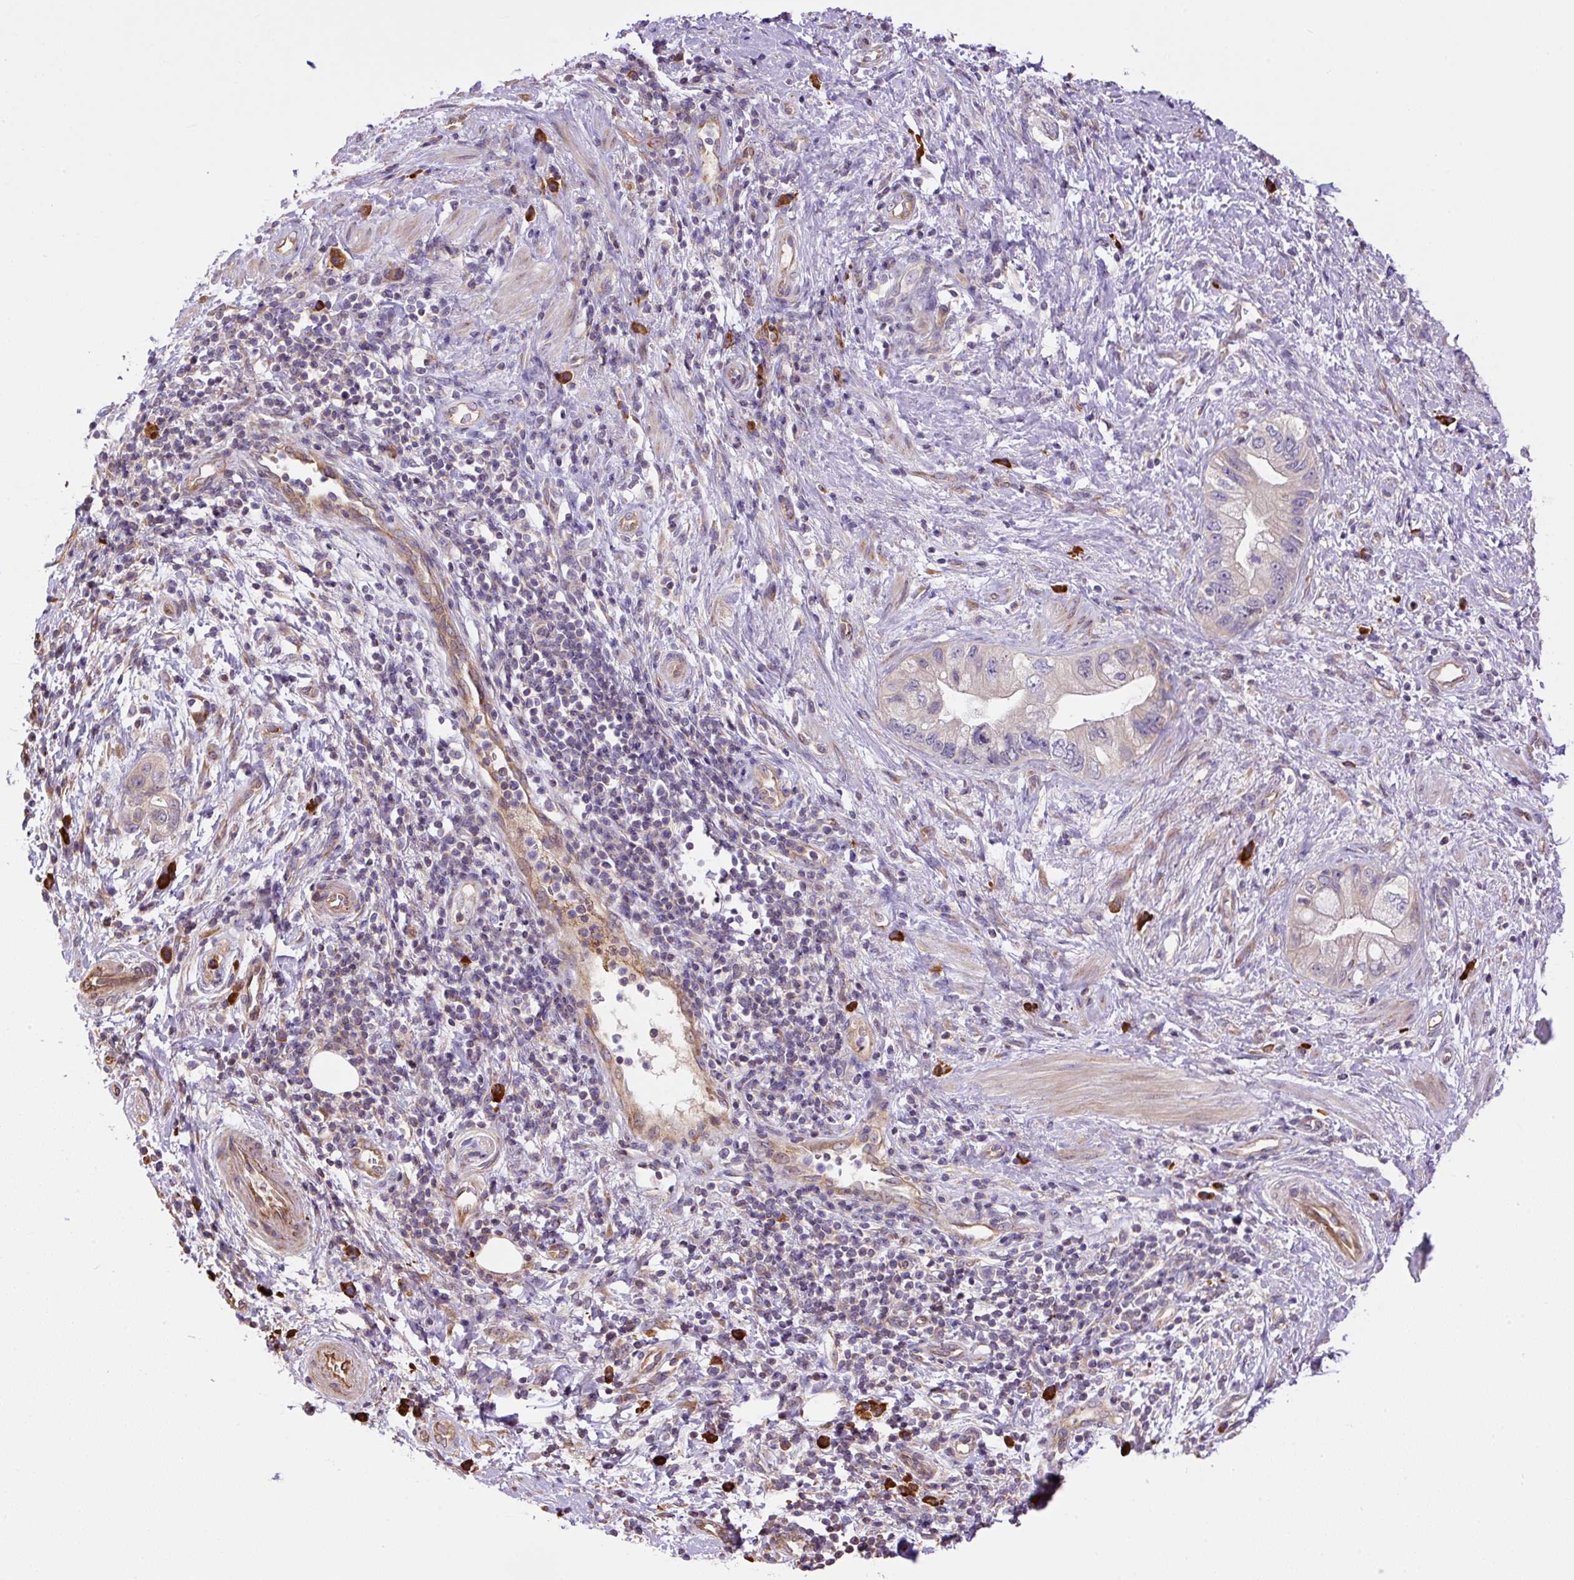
{"staining": {"intensity": "negative", "quantity": "none", "location": "none"}, "tissue": "pancreatic cancer", "cell_type": "Tumor cells", "image_type": "cancer", "snomed": [{"axis": "morphology", "description": "Adenocarcinoma, NOS"}, {"axis": "topography", "description": "Pancreas"}], "caption": "Micrograph shows no protein expression in tumor cells of pancreatic adenocarcinoma tissue. (DAB immunohistochemistry (IHC) visualized using brightfield microscopy, high magnification).", "gene": "PPME1", "patient": {"sex": "female", "age": 73}}